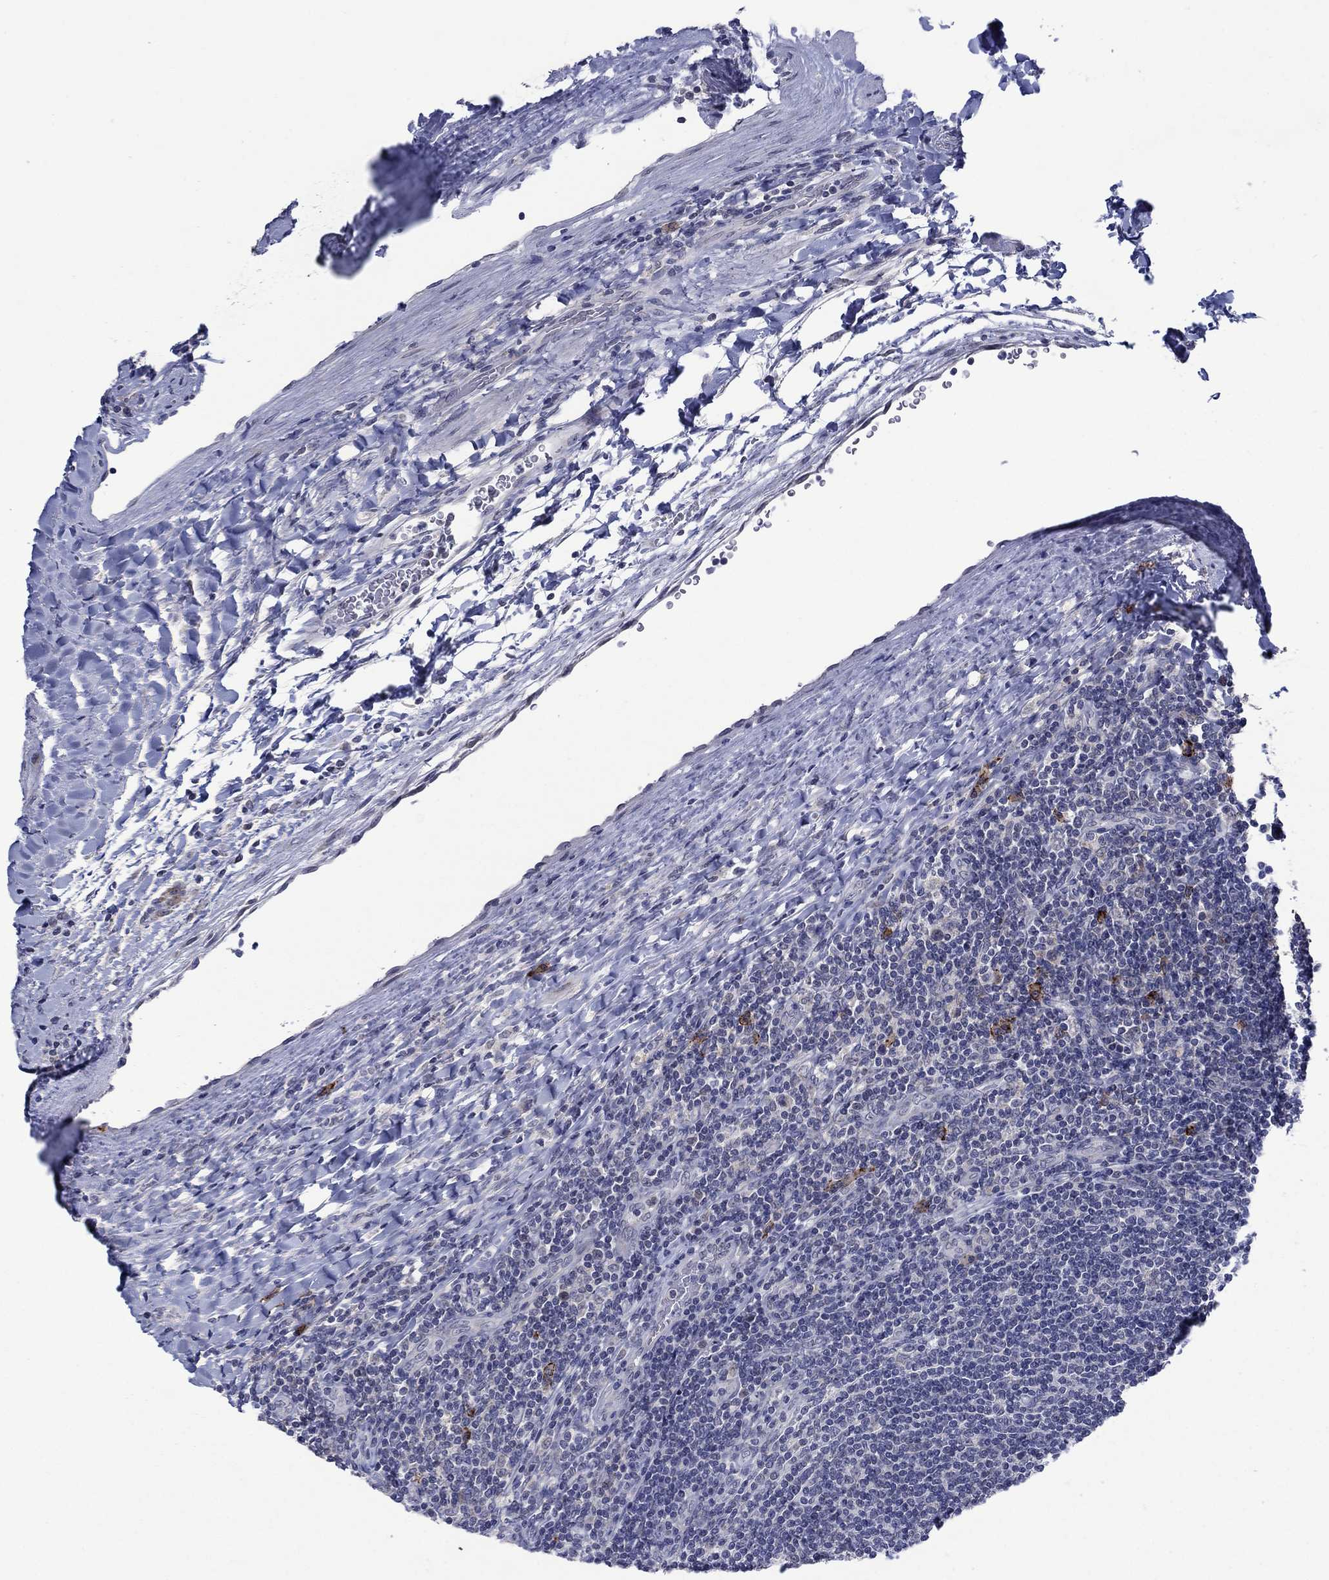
{"staining": {"intensity": "negative", "quantity": "none", "location": "none"}, "tissue": "lymphoma", "cell_type": "Tumor cells", "image_type": "cancer", "snomed": [{"axis": "morphology", "description": "Hodgkin's disease, NOS"}, {"axis": "topography", "description": "Lymph node"}], "caption": "An image of Hodgkin's disease stained for a protein exhibits no brown staining in tumor cells.", "gene": "SDC1", "patient": {"sex": "male", "age": 40}}